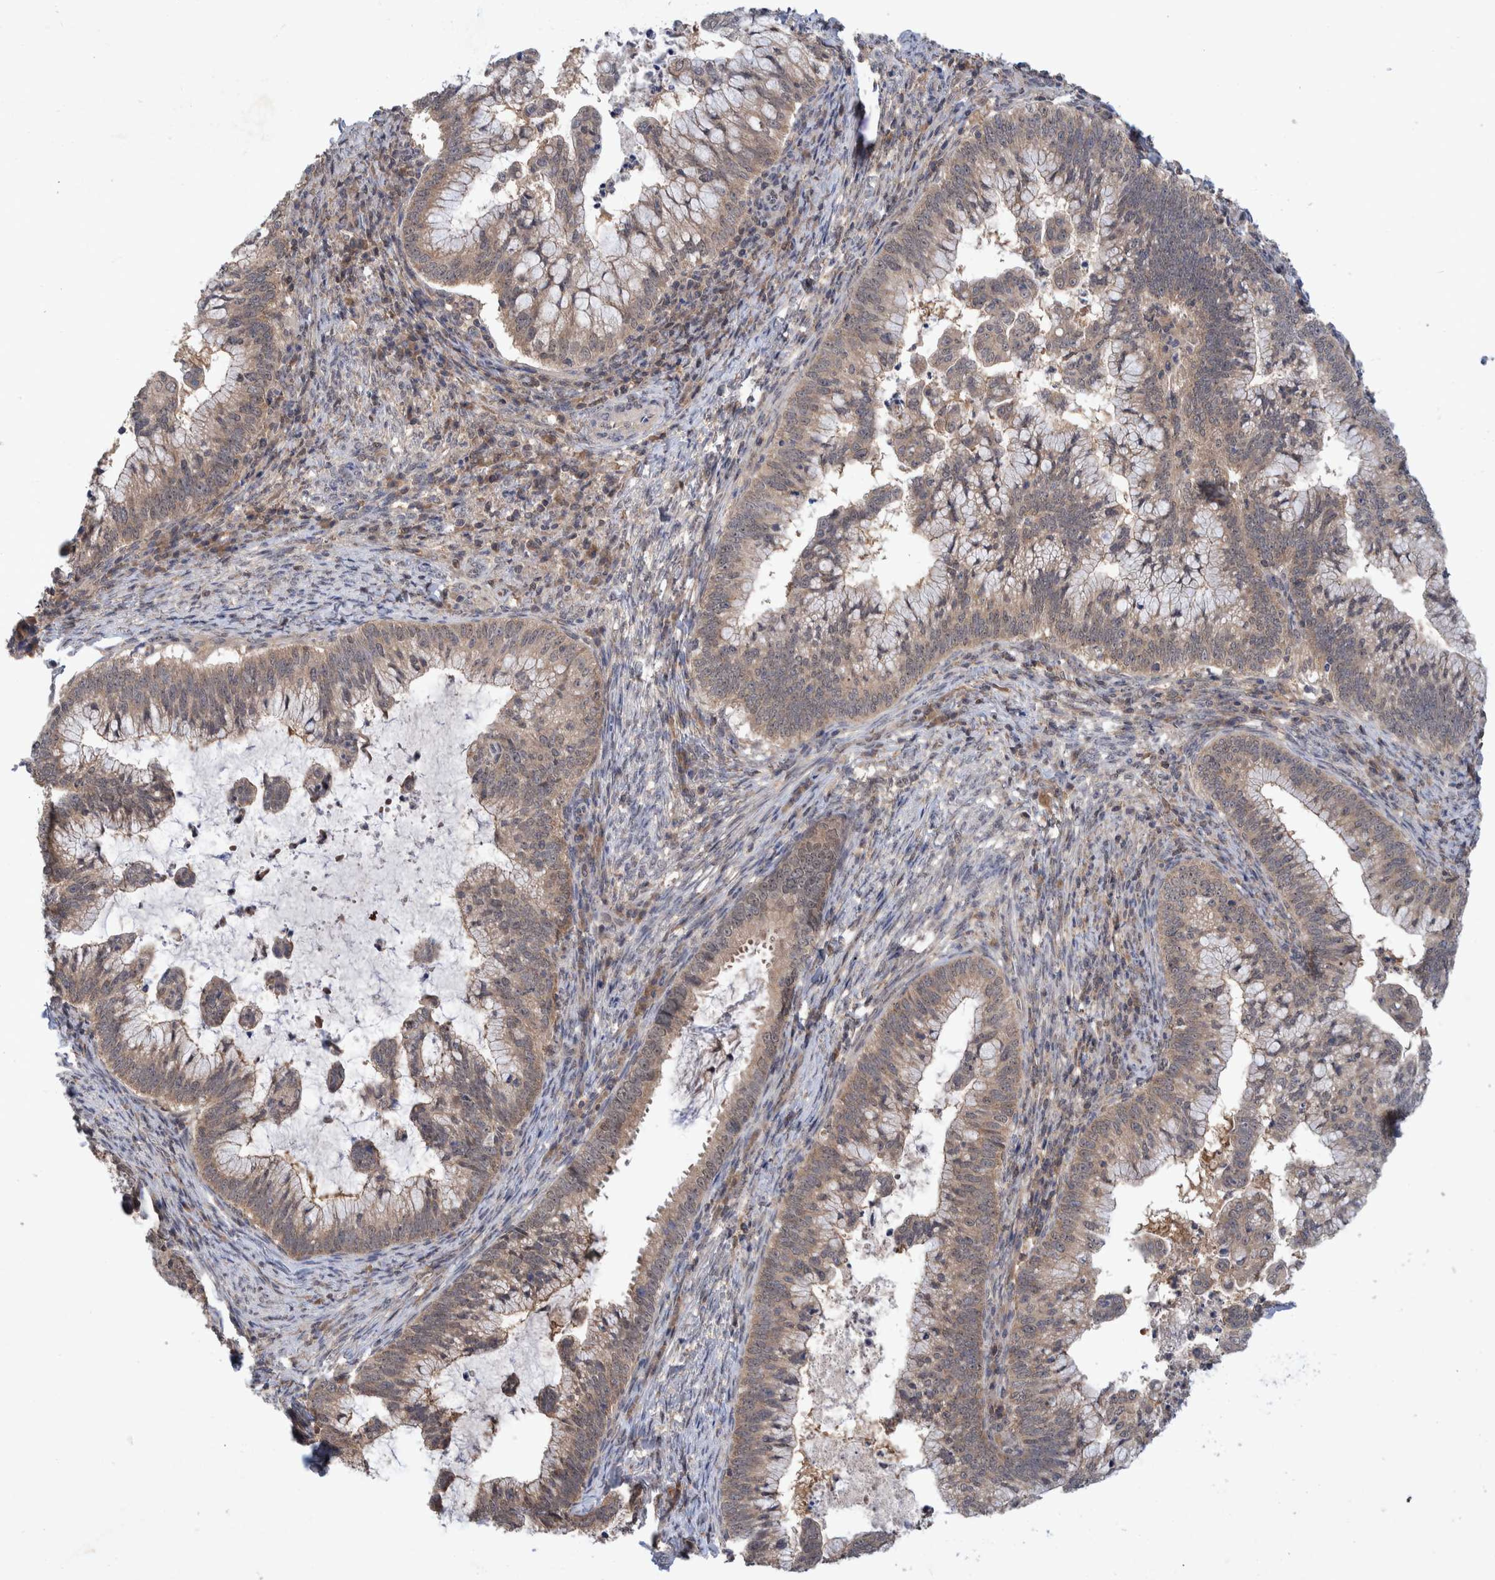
{"staining": {"intensity": "weak", "quantity": ">75%", "location": "cytoplasmic/membranous"}, "tissue": "cervical cancer", "cell_type": "Tumor cells", "image_type": "cancer", "snomed": [{"axis": "morphology", "description": "Adenocarcinoma, NOS"}, {"axis": "topography", "description": "Cervix"}], "caption": "Brown immunohistochemical staining in cervical adenocarcinoma reveals weak cytoplasmic/membranous staining in about >75% of tumor cells.", "gene": "PLPBP", "patient": {"sex": "female", "age": 36}}